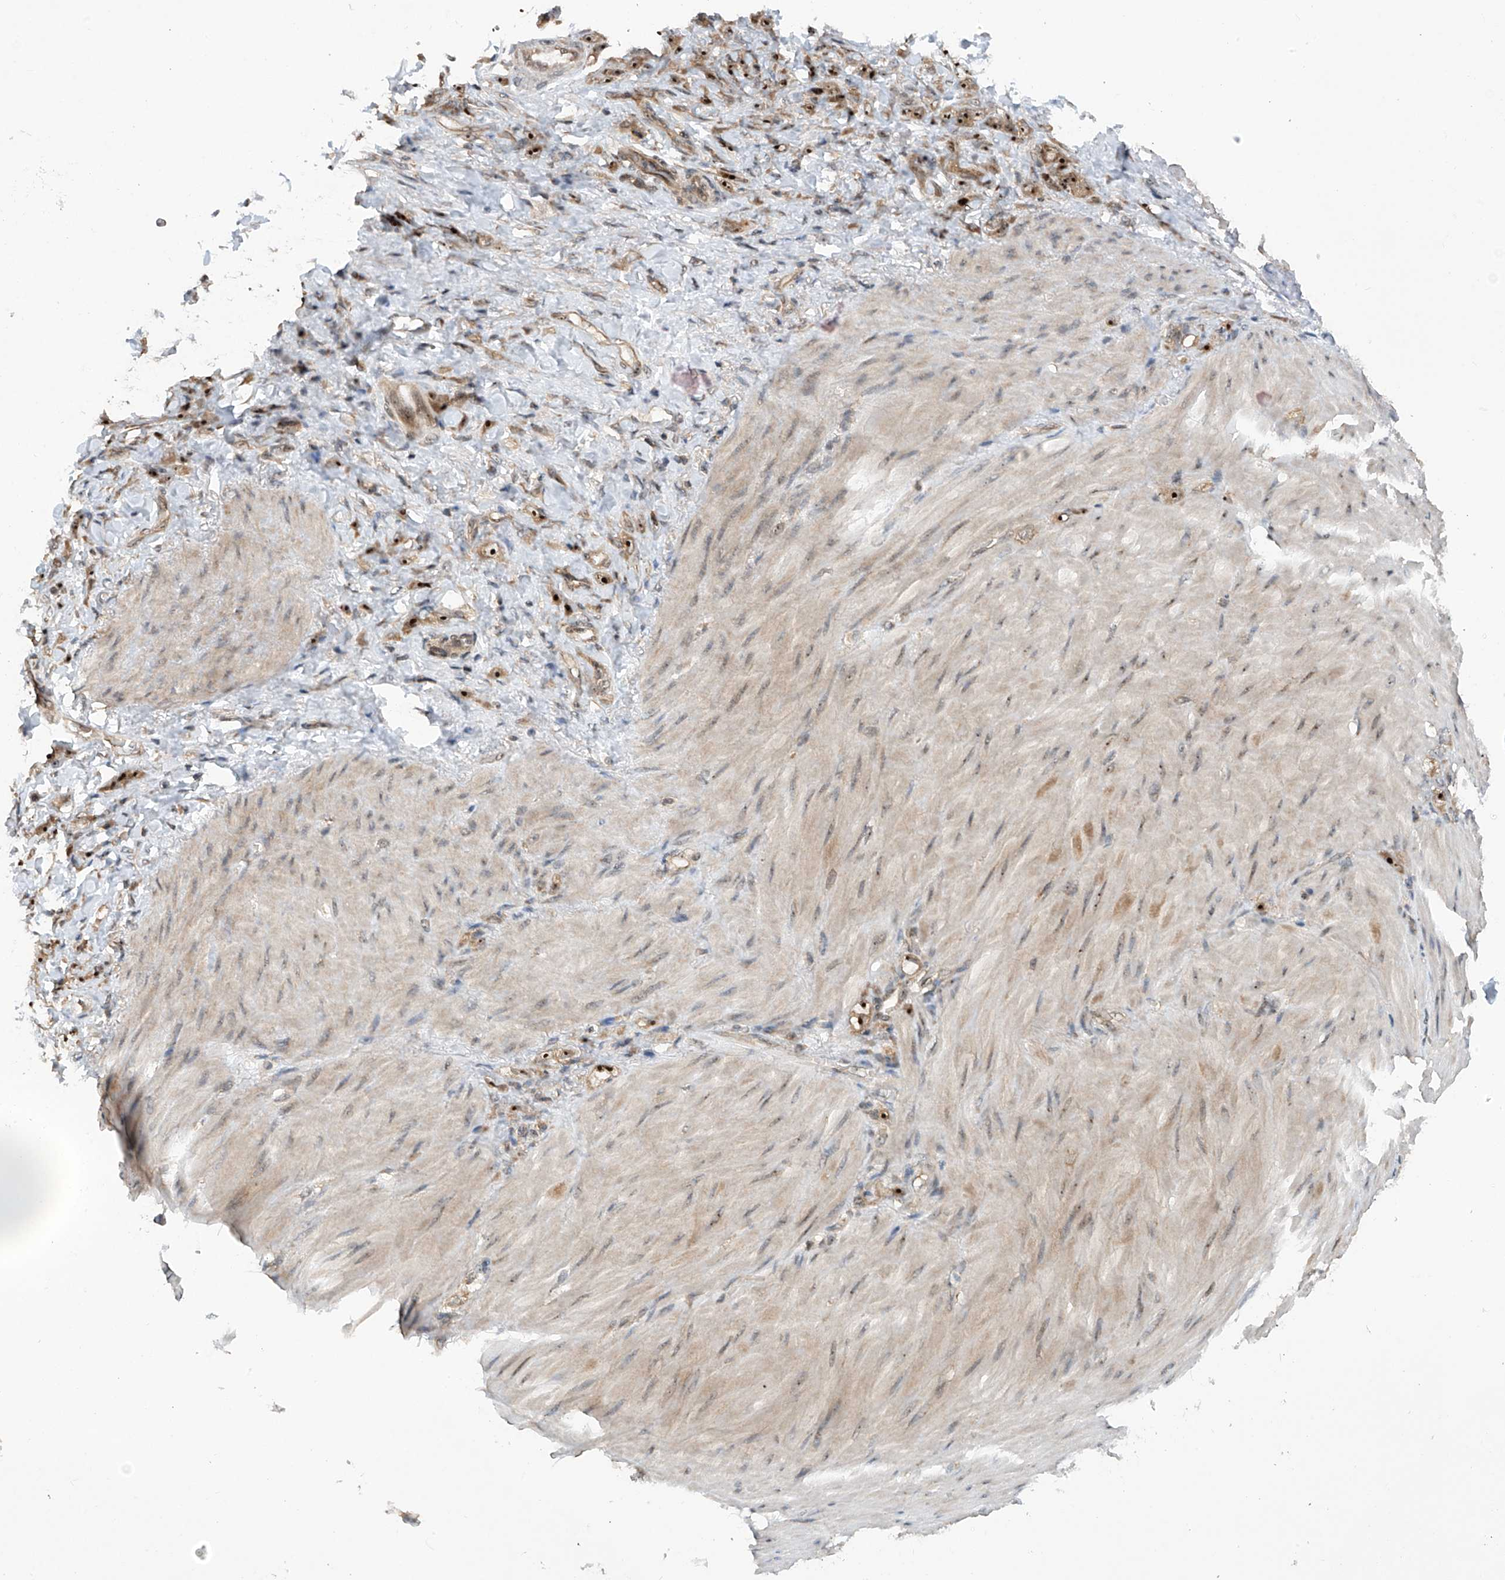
{"staining": {"intensity": "strong", "quantity": ">75%", "location": "nuclear"}, "tissue": "stomach cancer", "cell_type": "Tumor cells", "image_type": "cancer", "snomed": [{"axis": "morphology", "description": "Normal tissue, NOS"}, {"axis": "morphology", "description": "Adenocarcinoma, NOS"}, {"axis": "topography", "description": "Stomach"}], "caption": "This photomicrograph shows IHC staining of human stomach cancer (adenocarcinoma), with high strong nuclear positivity in approximately >75% of tumor cells.", "gene": "C1orf131", "patient": {"sex": "male", "age": 82}}